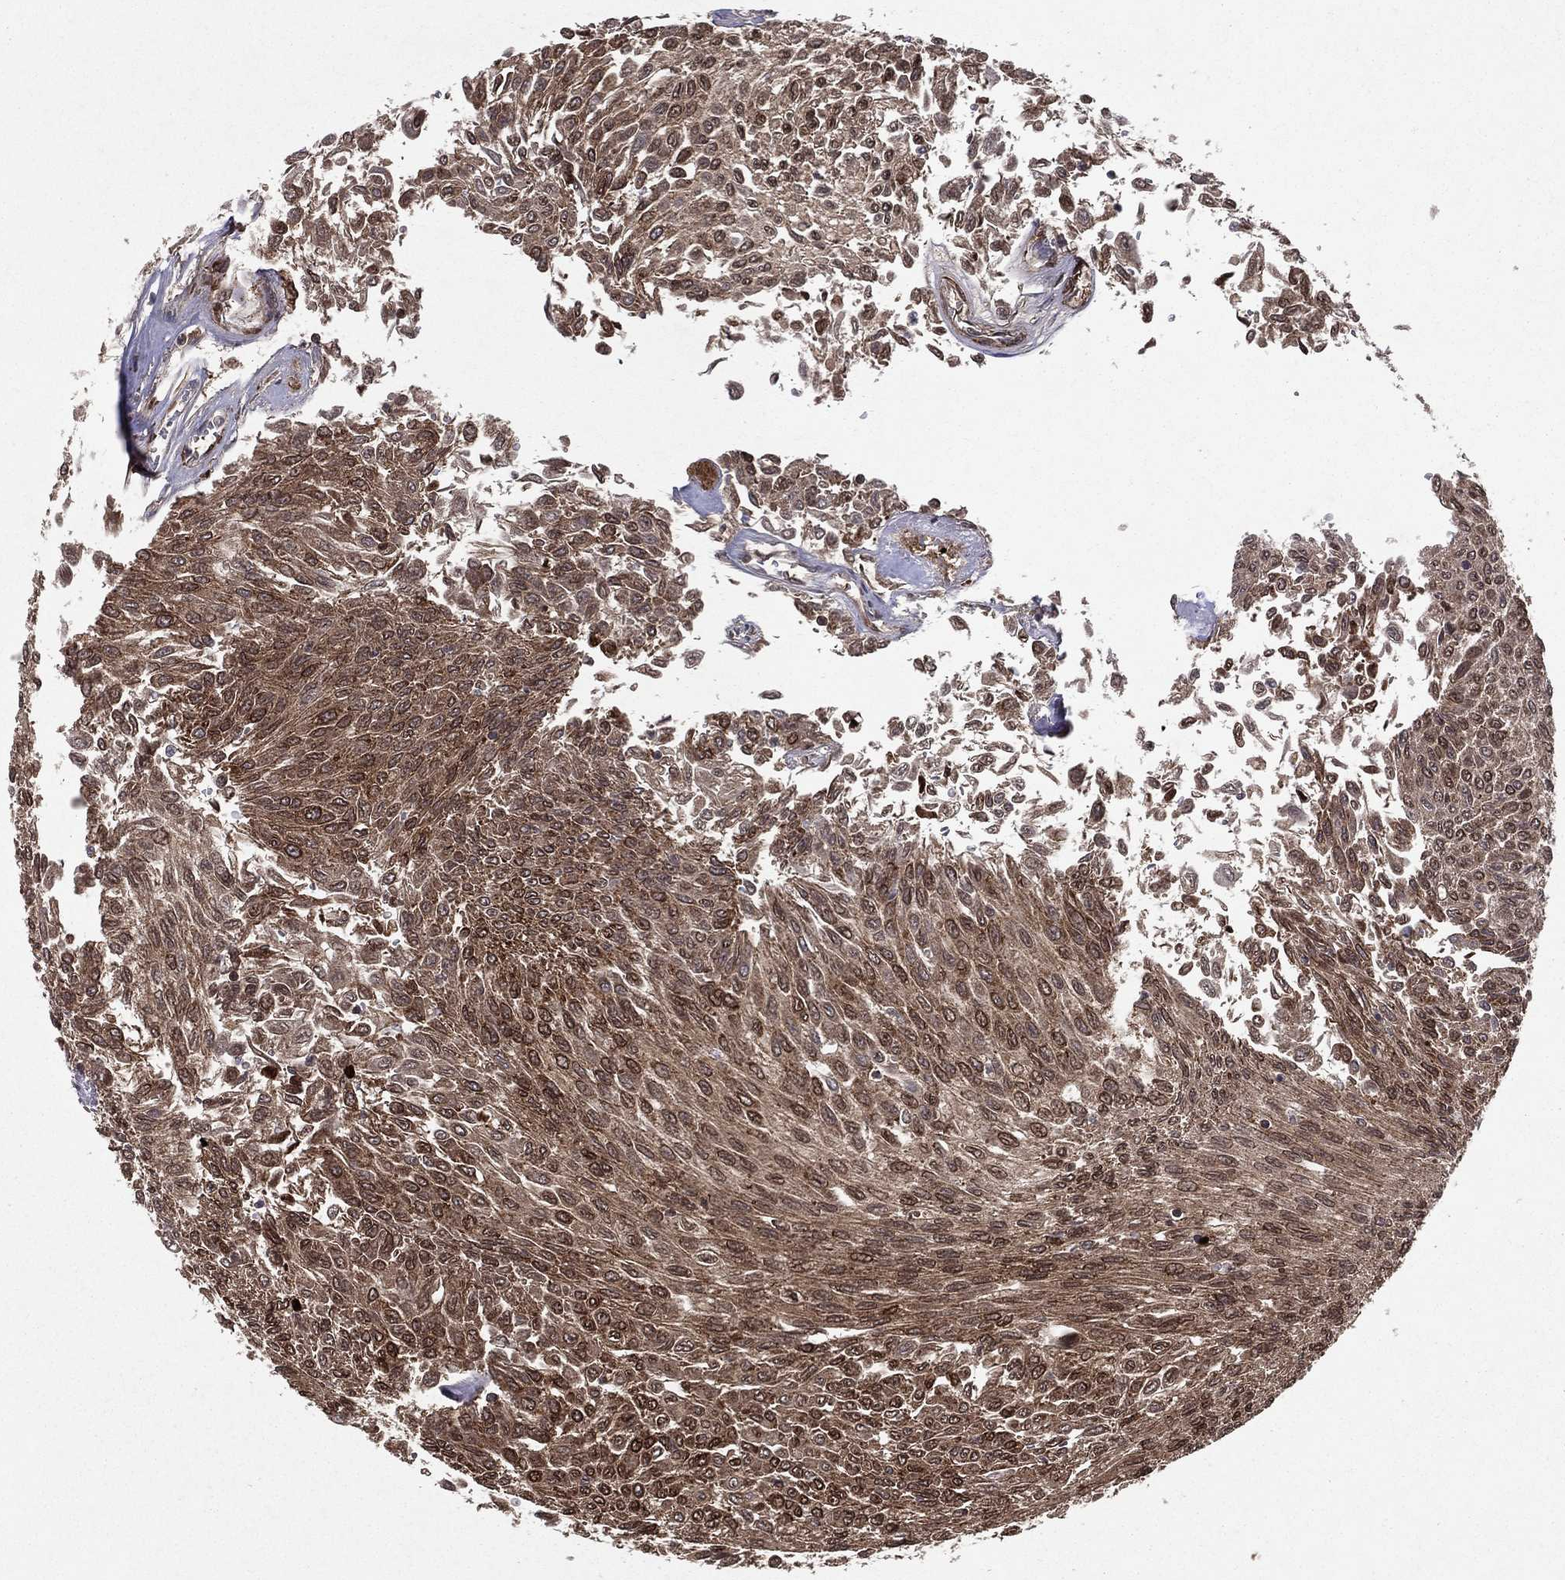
{"staining": {"intensity": "moderate", "quantity": "25%-75%", "location": "cytoplasmic/membranous"}, "tissue": "urothelial cancer", "cell_type": "Tumor cells", "image_type": "cancer", "snomed": [{"axis": "morphology", "description": "Urothelial carcinoma, Low grade"}, {"axis": "topography", "description": "Urinary bladder"}], "caption": "Human urothelial carcinoma (low-grade) stained for a protein (brown) exhibits moderate cytoplasmic/membranous positive expression in approximately 25%-75% of tumor cells.", "gene": "CERS2", "patient": {"sex": "male", "age": 78}}